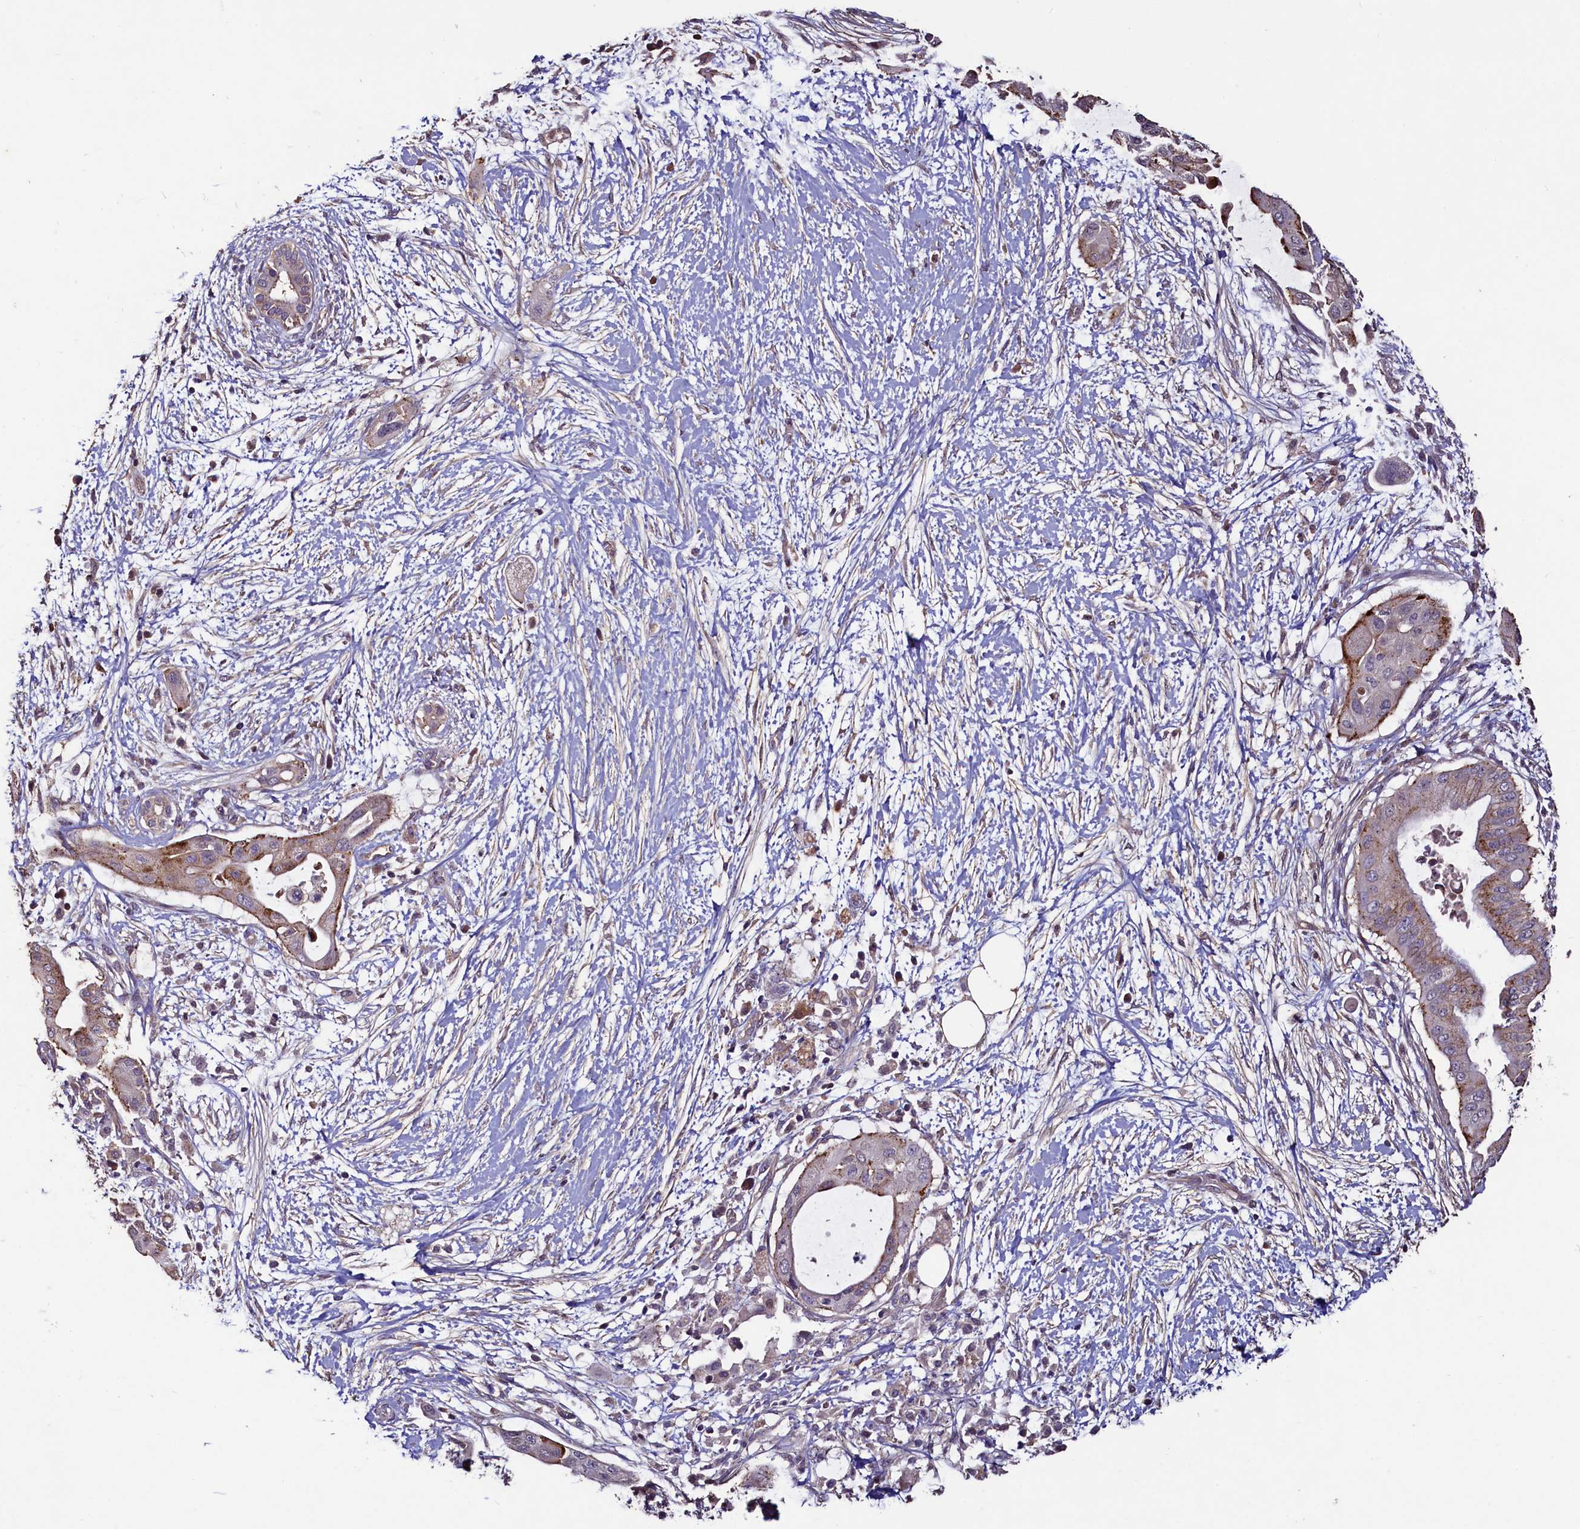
{"staining": {"intensity": "weak", "quantity": "25%-75%", "location": "cytoplasmic/membranous"}, "tissue": "pancreatic cancer", "cell_type": "Tumor cells", "image_type": "cancer", "snomed": [{"axis": "morphology", "description": "Adenocarcinoma, NOS"}, {"axis": "topography", "description": "Pancreas"}], "caption": "Pancreatic cancer stained with a protein marker displays weak staining in tumor cells.", "gene": "PALM", "patient": {"sex": "male", "age": 68}}